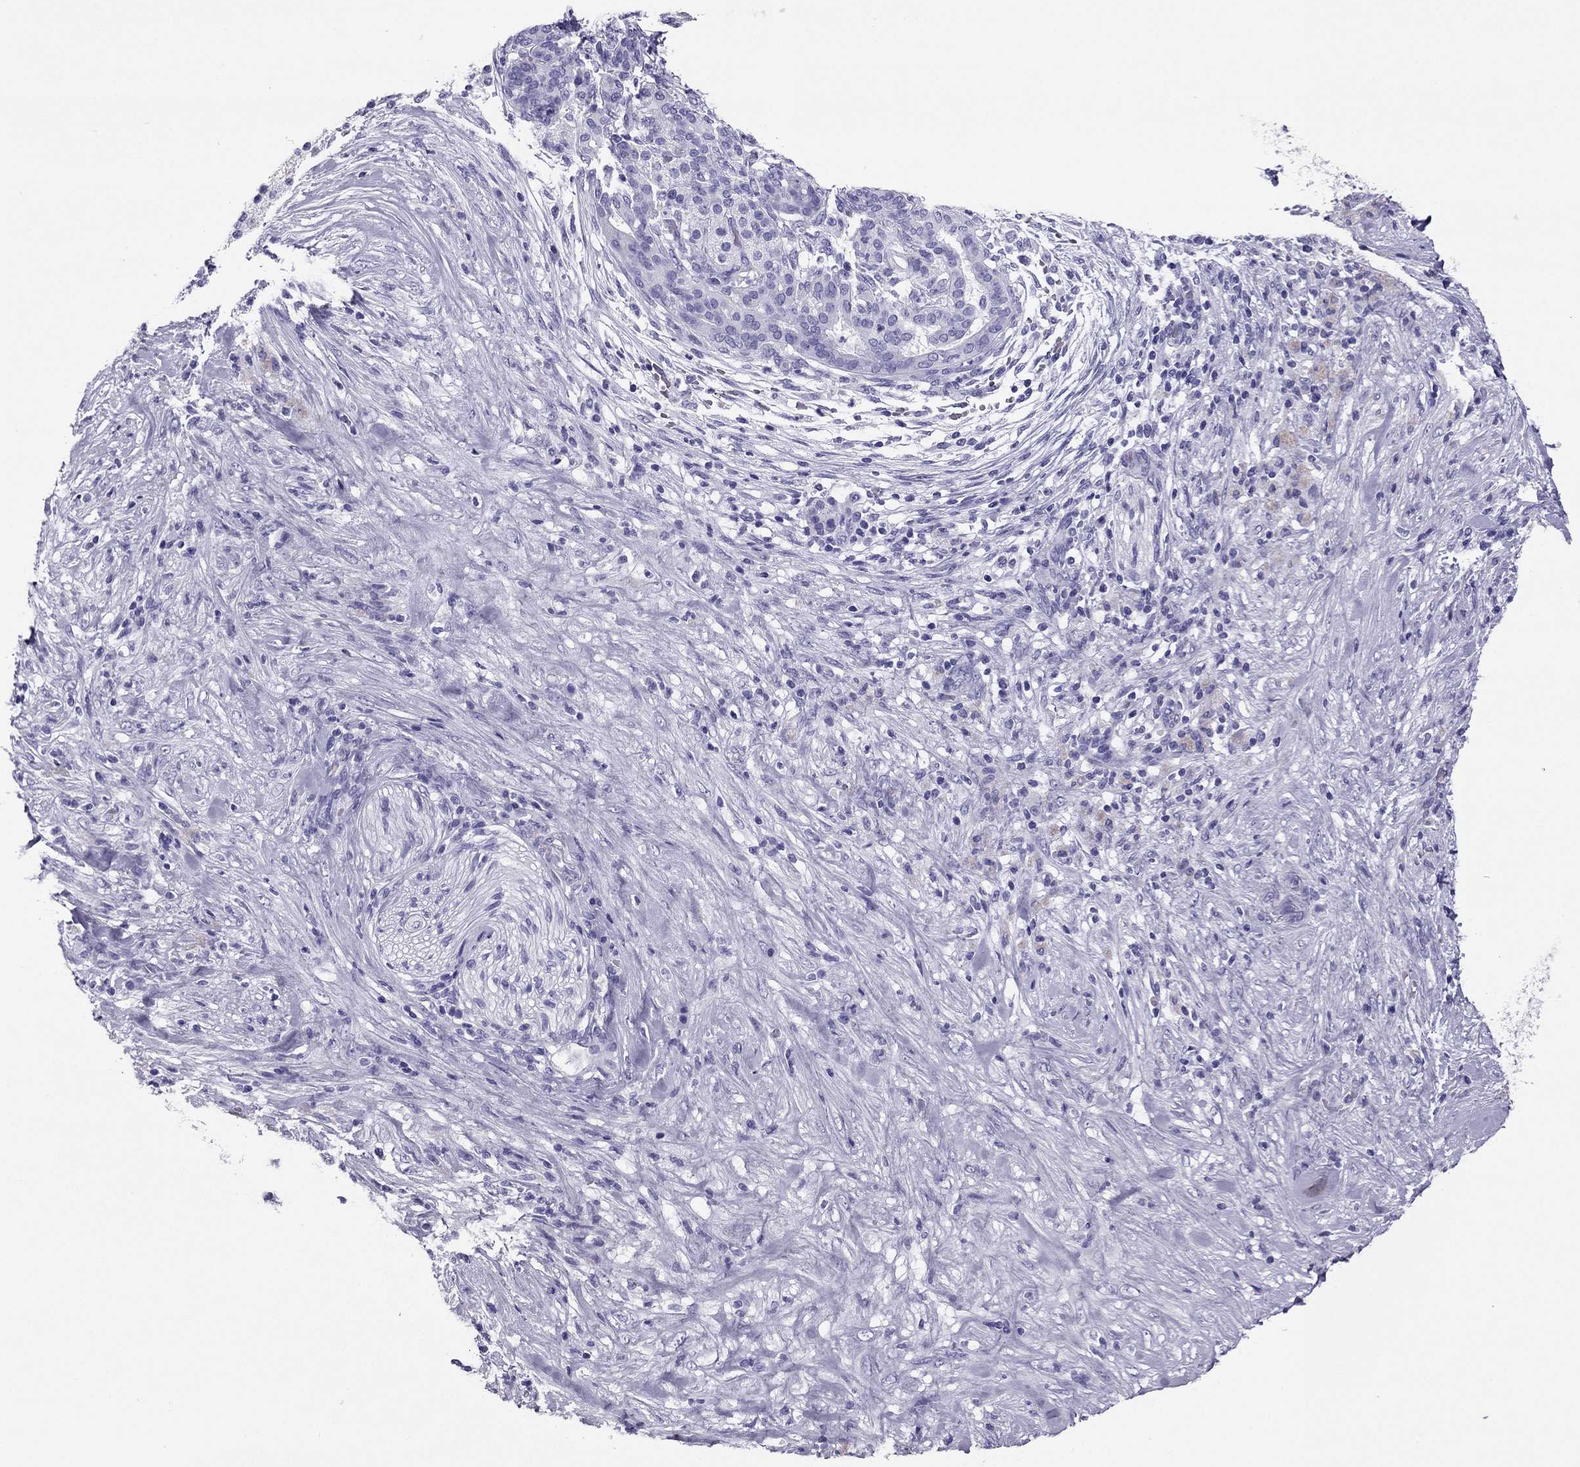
{"staining": {"intensity": "negative", "quantity": "none", "location": "none"}, "tissue": "pancreatic cancer", "cell_type": "Tumor cells", "image_type": "cancer", "snomed": [{"axis": "morphology", "description": "Adenocarcinoma, NOS"}, {"axis": "topography", "description": "Pancreas"}], "caption": "Immunohistochemistry (IHC) photomicrograph of pancreatic adenocarcinoma stained for a protein (brown), which displays no expression in tumor cells.", "gene": "PDE6A", "patient": {"sex": "male", "age": 44}}